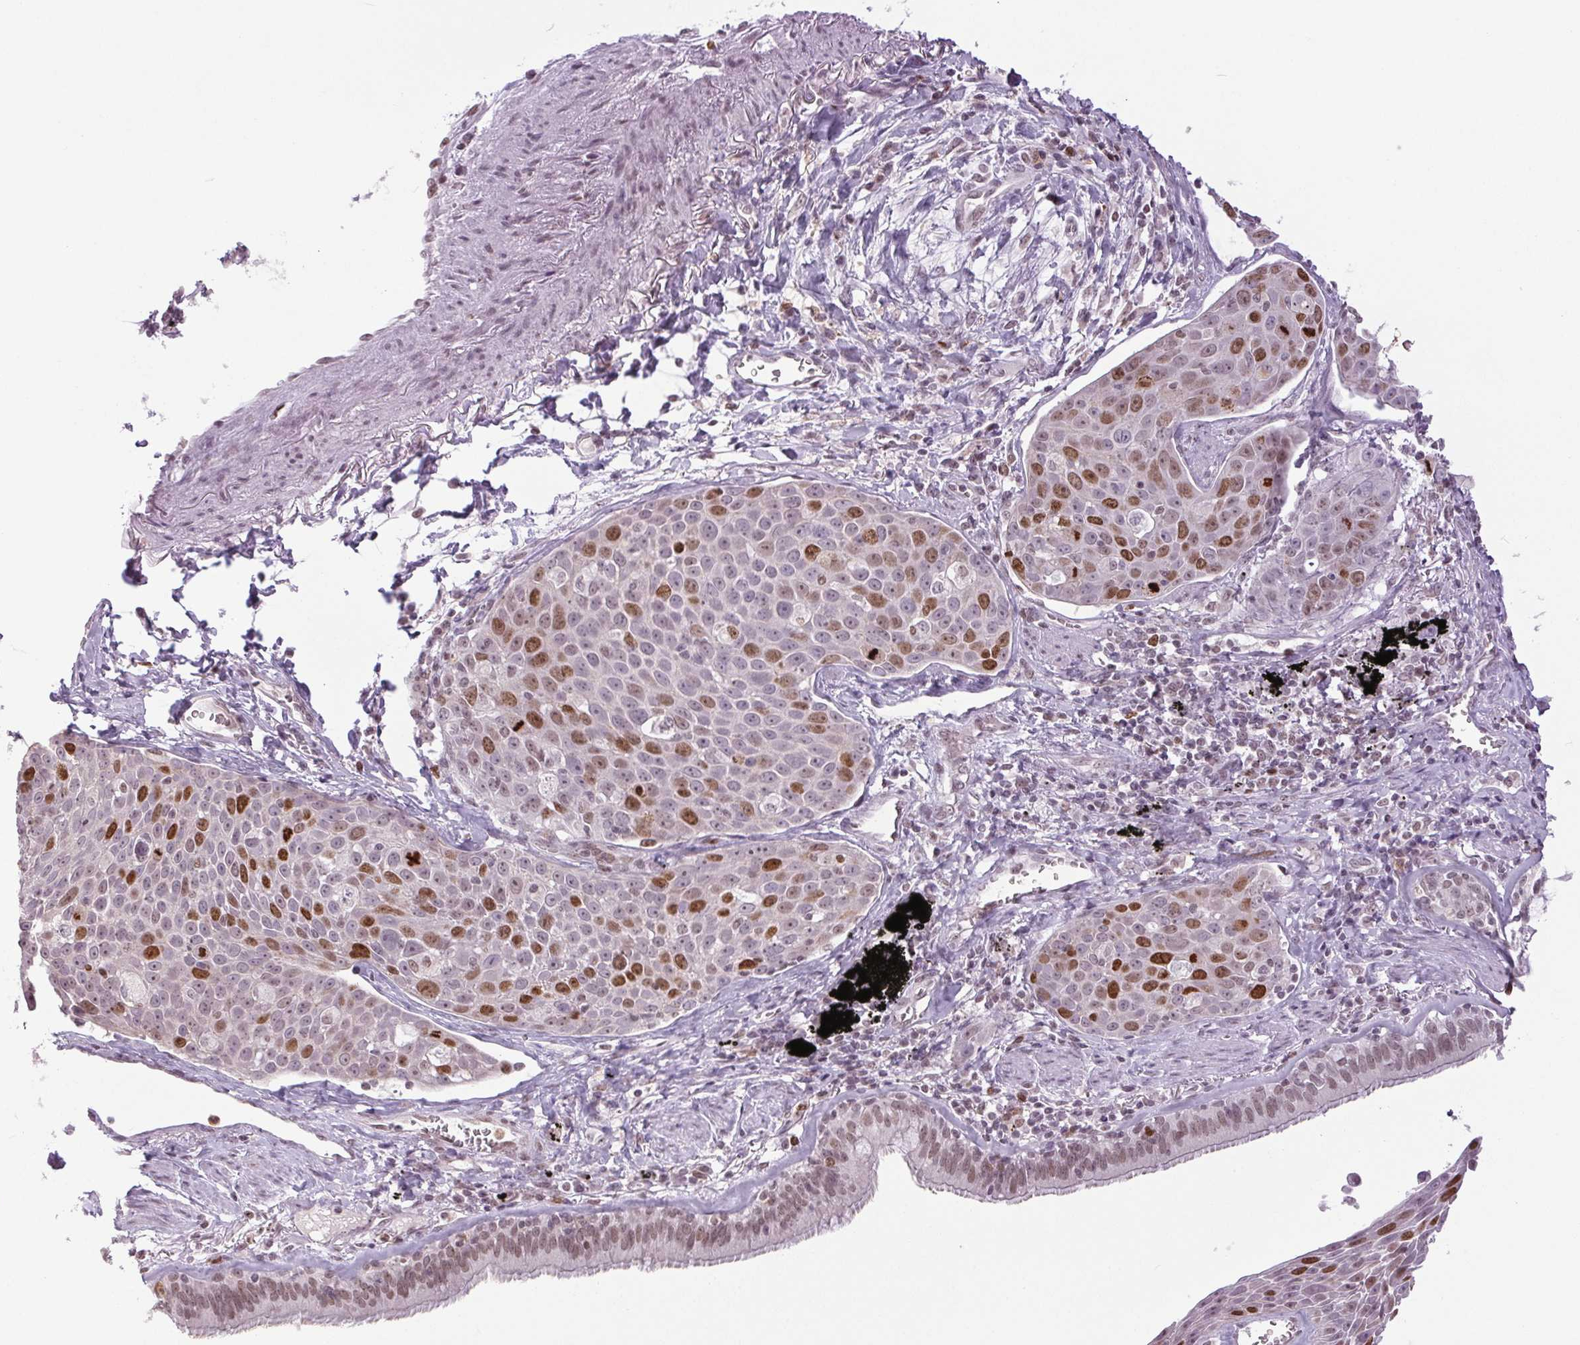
{"staining": {"intensity": "moderate", "quantity": "<25%", "location": "nuclear"}, "tissue": "lung cancer", "cell_type": "Tumor cells", "image_type": "cancer", "snomed": [{"axis": "morphology", "description": "Squamous cell carcinoma, NOS"}, {"axis": "morphology", "description": "Squamous cell carcinoma, metastatic, NOS"}, {"axis": "topography", "description": "Lymph node"}, {"axis": "topography", "description": "Lung"}], "caption": "Immunohistochemistry of squamous cell carcinoma (lung) displays low levels of moderate nuclear expression in about <25% of tumor cells. Using DAB (3,3'-diaminobenzidine) (brown) and hematoxylin (blue) stains, captured at high magnification using brightfield microscopy.", "gene": "SMIM6", "patient": {"sex": "female", "age": 62}}